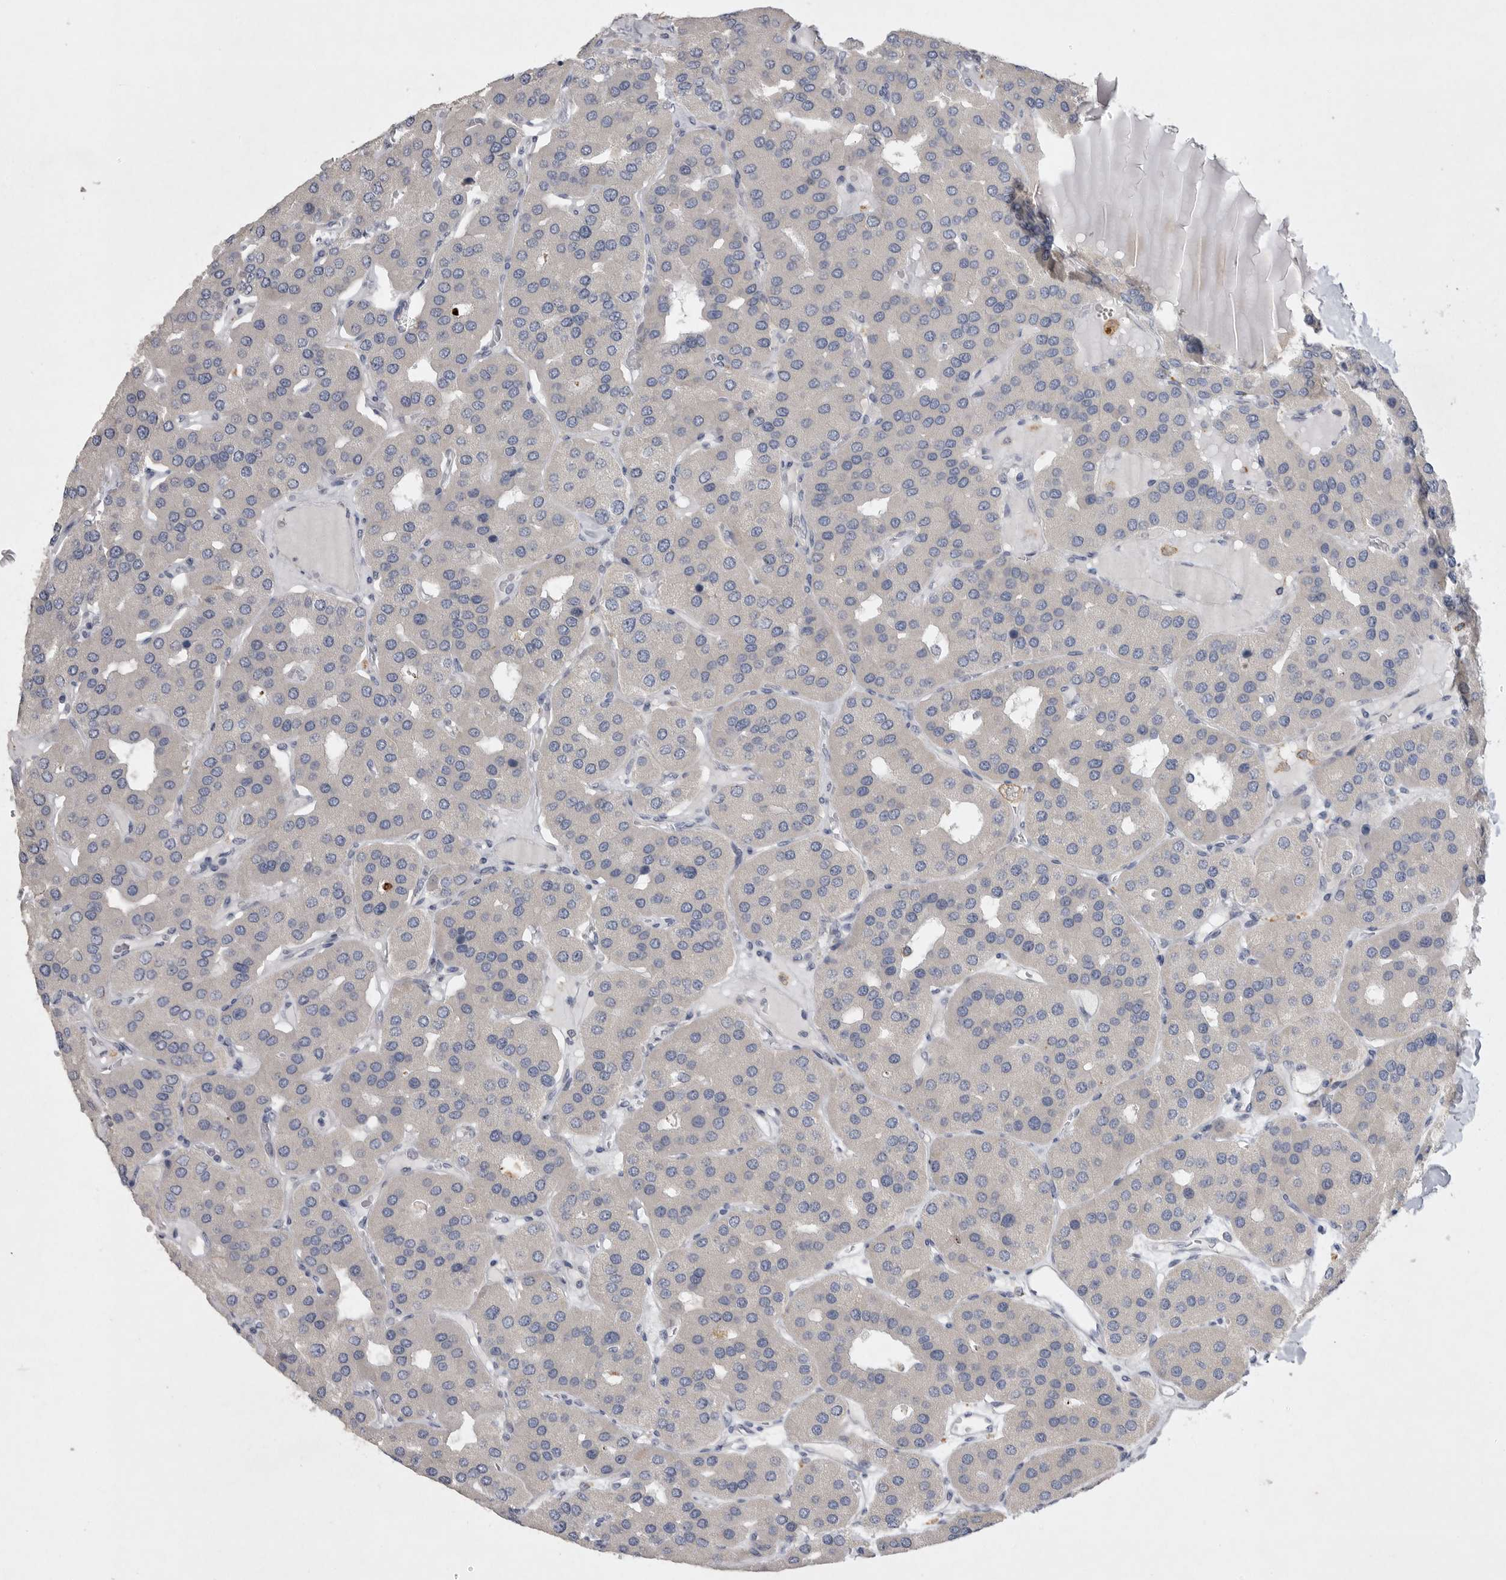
{"staining": {"intensity": "negative", "quantity": "none", "location": "none"}, "tissue": "parathyroid gland", "cell_type": "Glandular cells", "image_type": "normal", "snomed": [{"axis": "morphology", "description": "Normal tissue, NOS"}, {"axis": "morphology", "description": "Adenoma, NOS"}, {"axis": "topography", "description": "Parathyroid gland"}], "caption": "Glandular cells show no significant staining in normal parathyroid gland.", "gene": "EDEM3", "patient": {"sex": "female", "age": 86}}